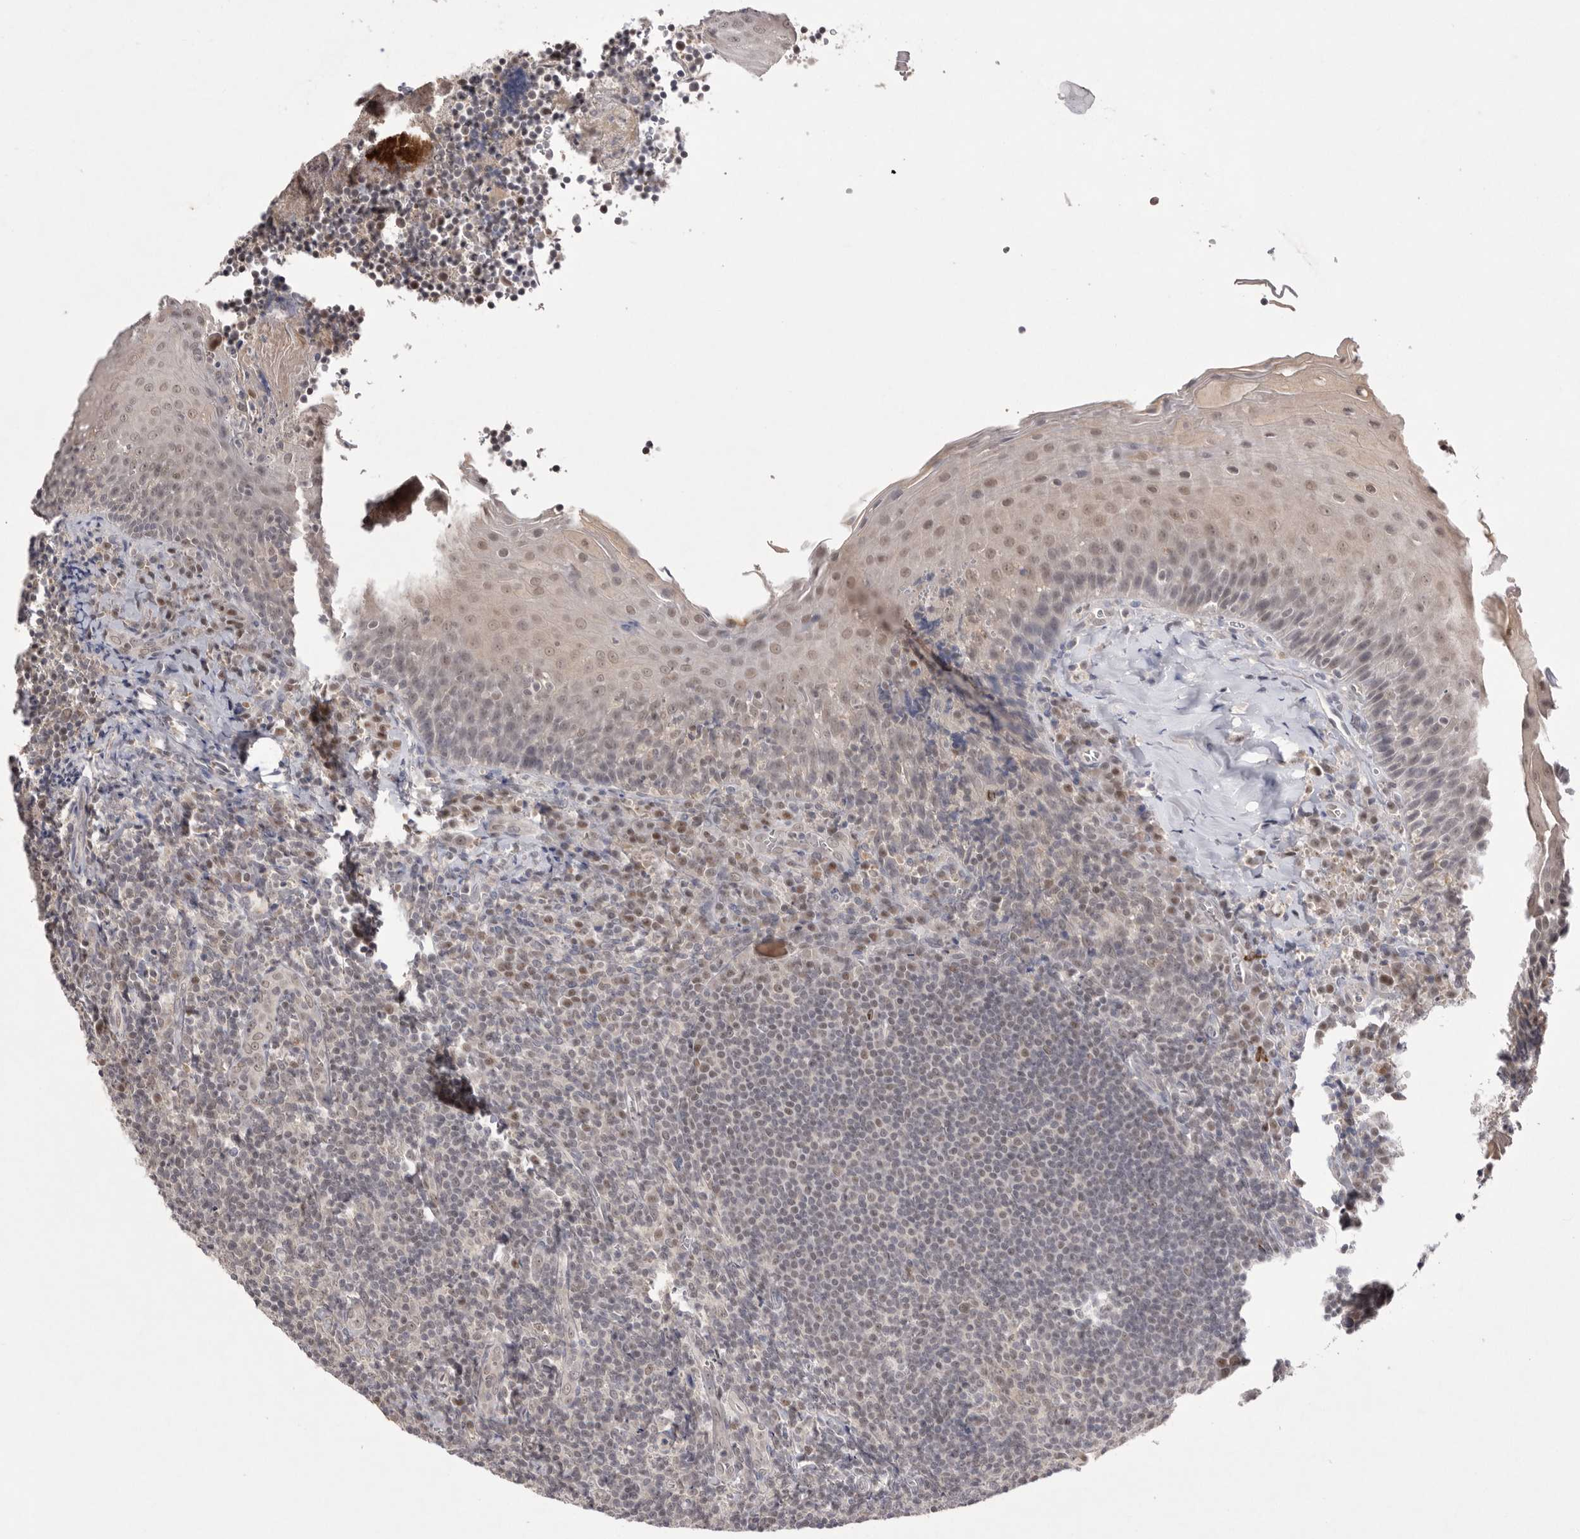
{"staining": {"intensity": "weak", "quantity": "25%-75%", "location": "nuclear"}, "tissue": "tonsil", "cell_type": "Germinal center cells", "image_type": "normal", "snomed": [{"axis": "morphology", "description": "Normal tissue, NOS"}, {"axis": "topography", "description": "Tonsil"}], "caption": "A histopathology image of tonsil stained for a protein exhibits weak nuclear brown staining in germinal center cells. (DAB (3,3'-diaminobenzidine) IHC with brightfield microscopy, high magnification).", "gene": "HUS1", "patient": {"sex": "male", "age": 27}}